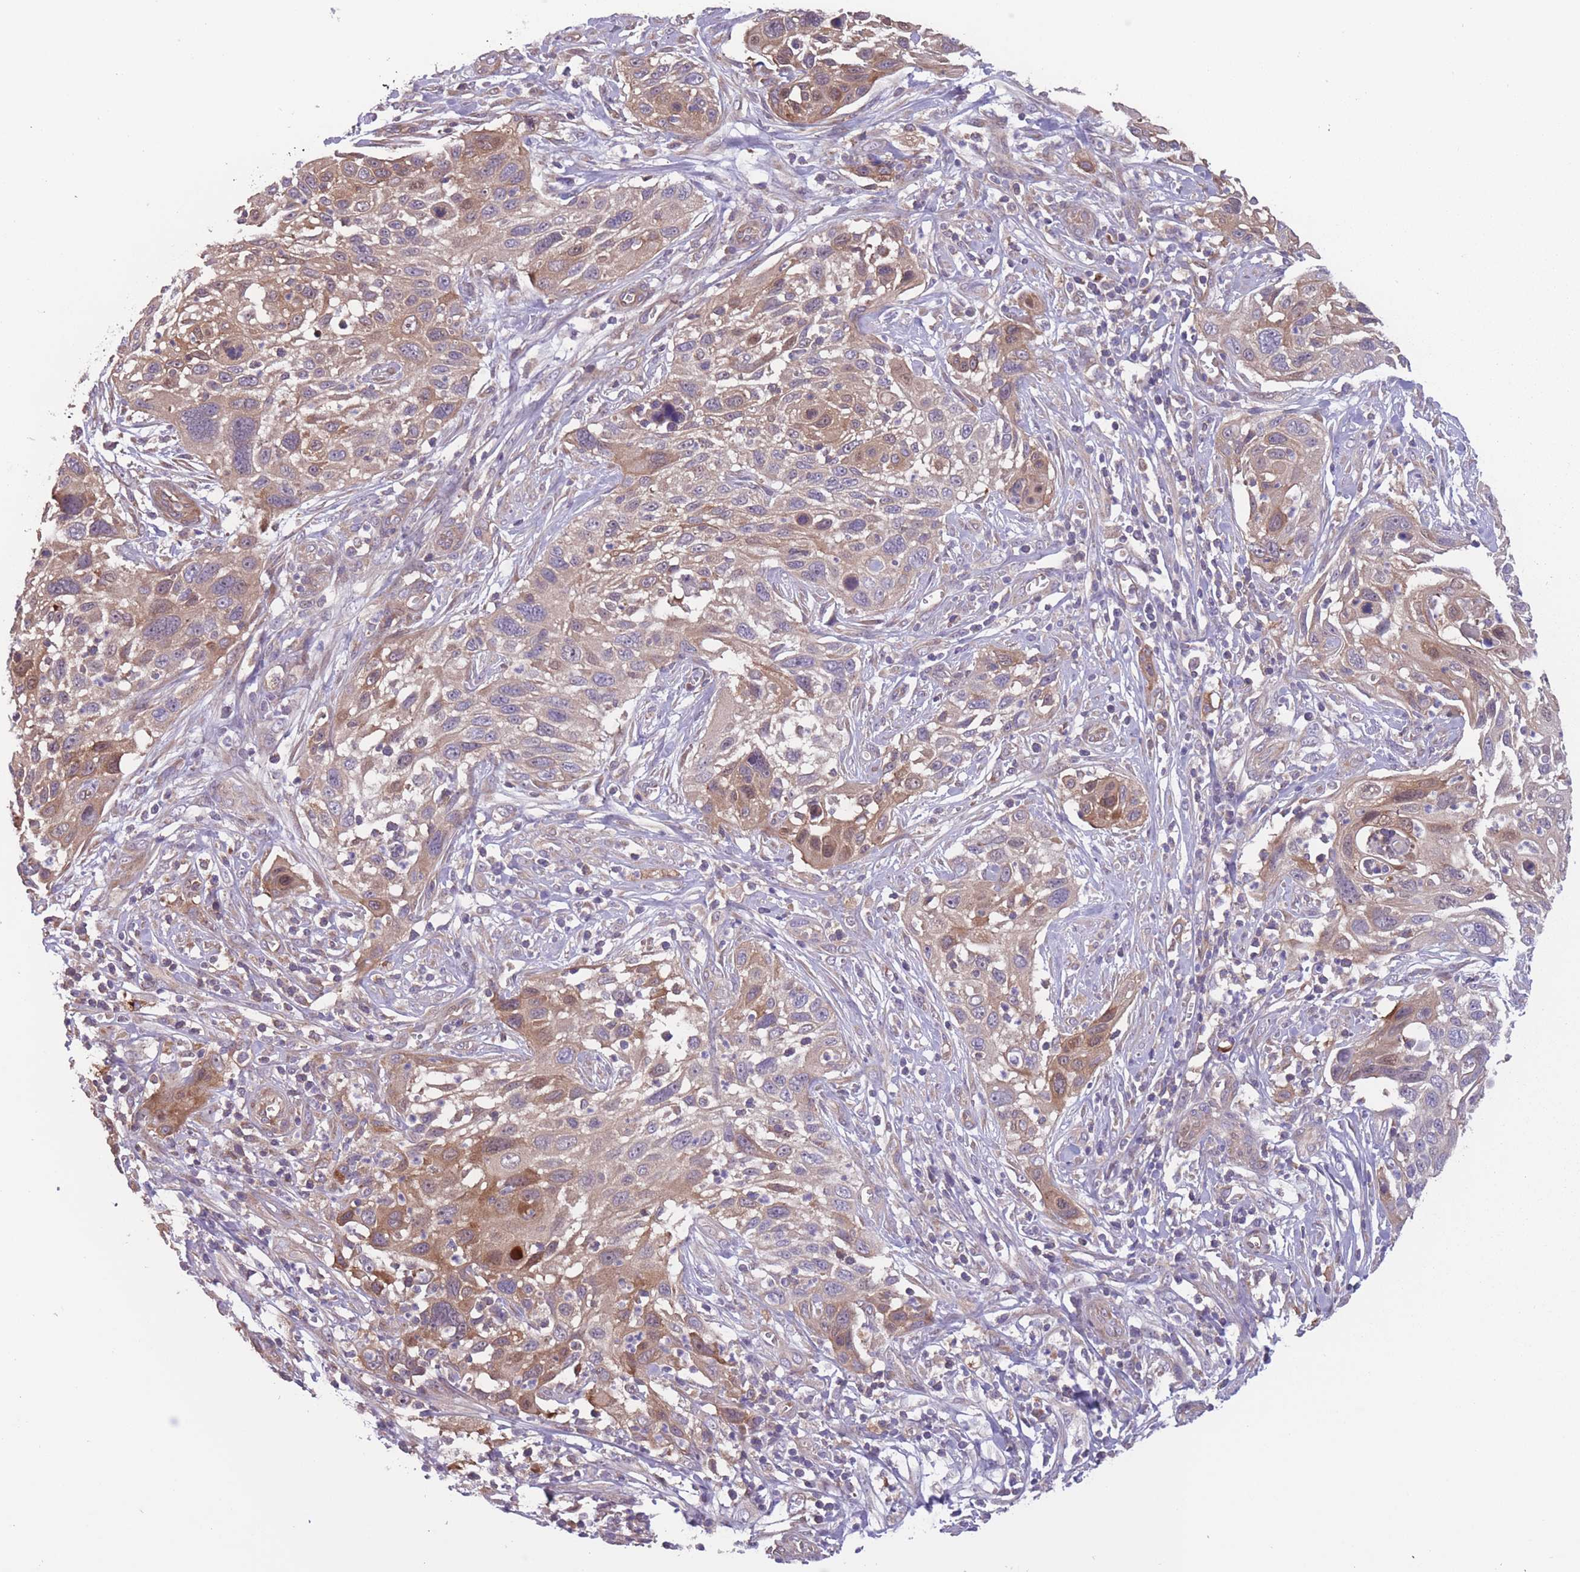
{"staining": {"intensity": "moderate", "quantity": ">75%", "location": "cytoplasmic/membranous"}, "tissue": "cervical cancer", "cell_type": "Tumor cells", "image_type": "cancer", "snomed": [{"axis": "morphology", "description": "Squamous cell carcinoma, NOS"}, {"axis": "topography", "description": "Cervix"}], "caption": "Tumor cells reveal moderate cytoplasmic/membranous expression in about >75% of cells in cervical cancer.", "gene": "ITPKC", "patient": {"sex": "female", "age": 70}}